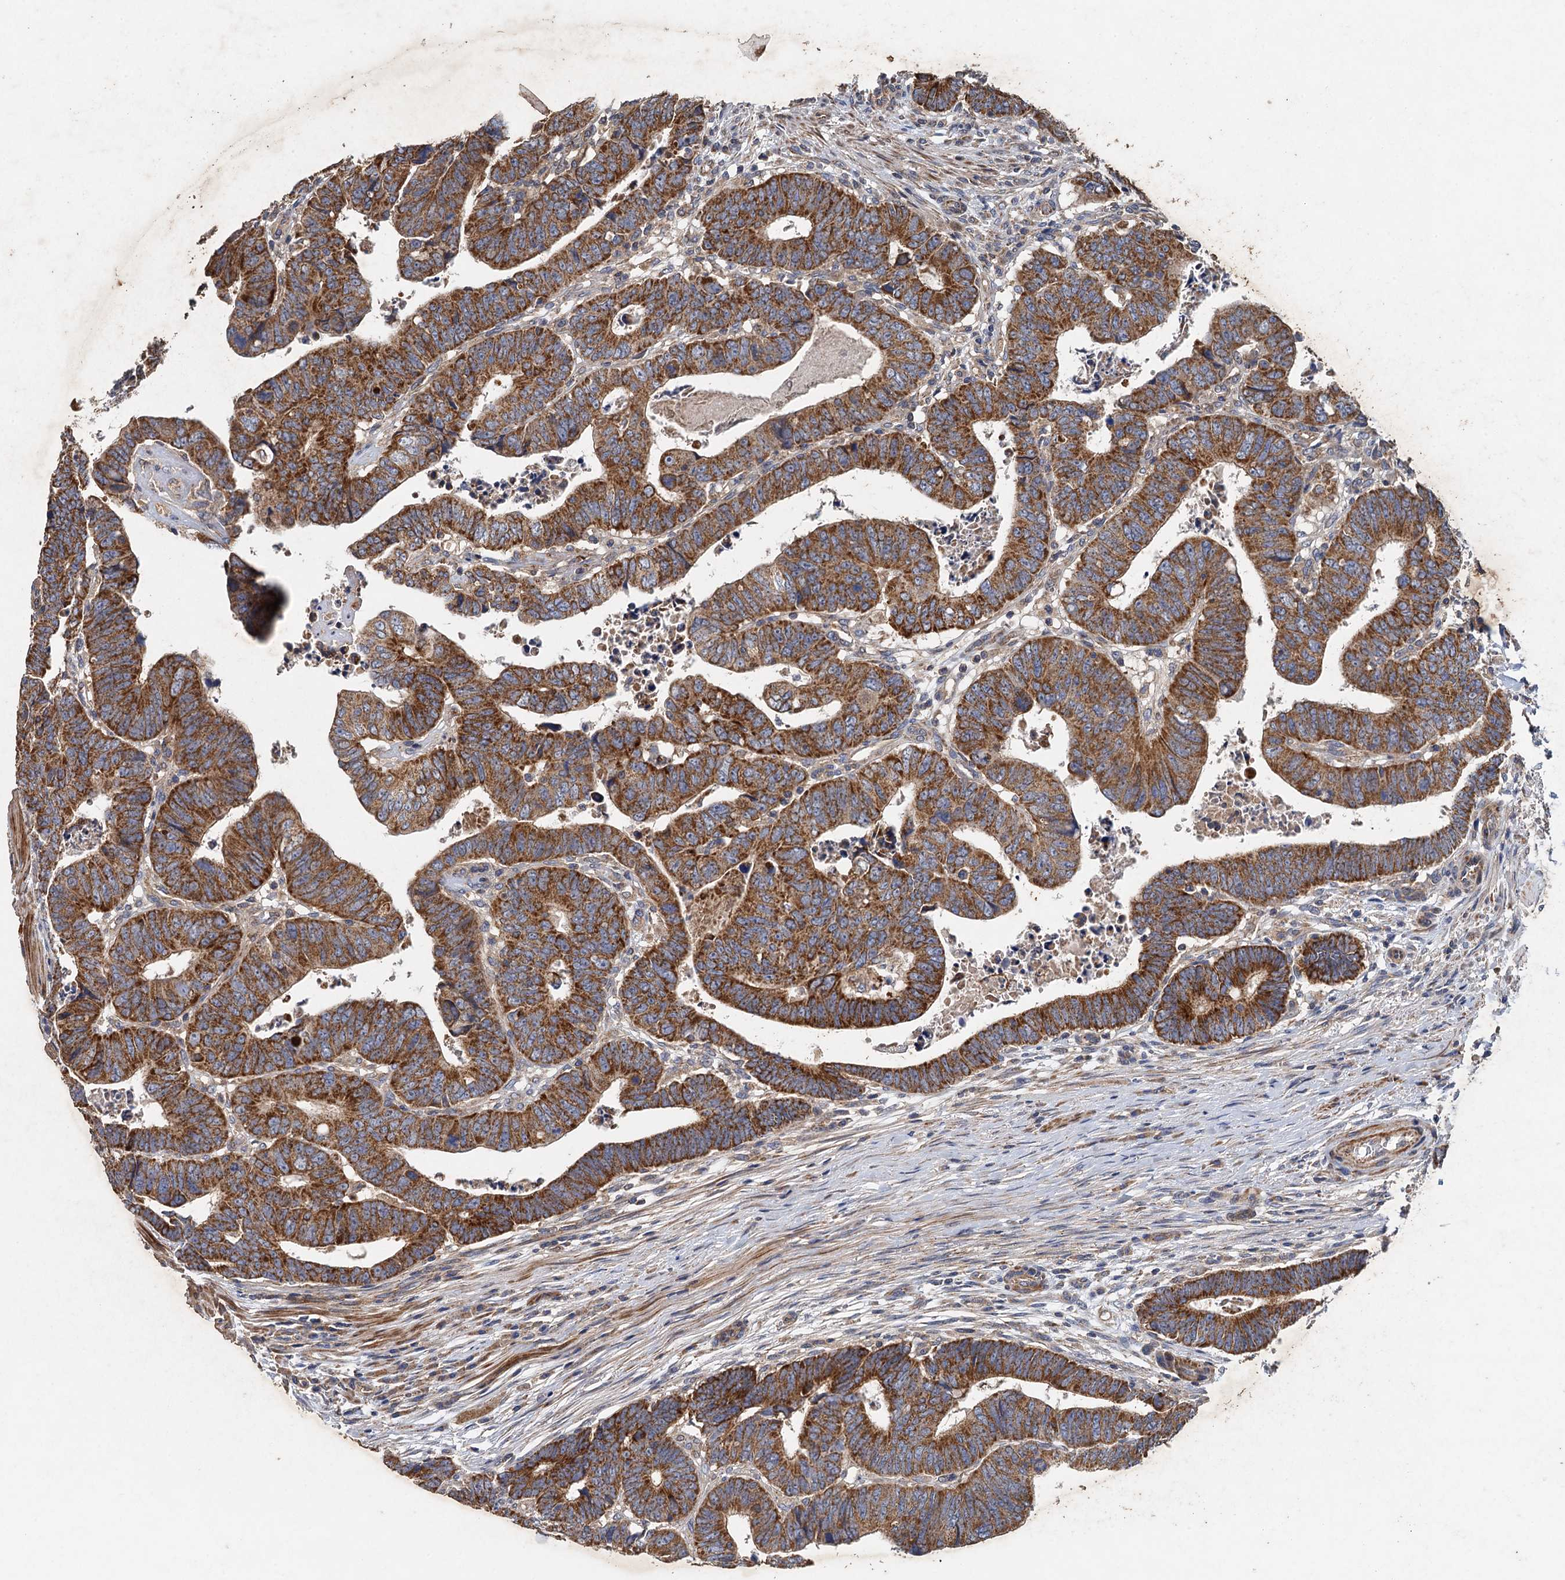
{"staining": {"intensity": "strong", "quantity": ">75%", "location": "cytoplasmic/membranous"}, "tissue": "colorectal cancer", "cell_type": "Tumor cells", "image_type": "cancer", "snomed": [{"axis": "morphology", "description": "Normal tissue, NOS"}, {"axis": "morphology", "description": "Adenocarcinoma, NOS"}, {"axis": "topography", "description": "Rectum"}], "caption": "Brown immunohistochemical staining in human colorectal cancer reveals strong cytoplasmic/membranous staining in approximately >75% of tumor cells.", "gene": "BCS1L", "patient": {"sex": "female", "age": 65}}